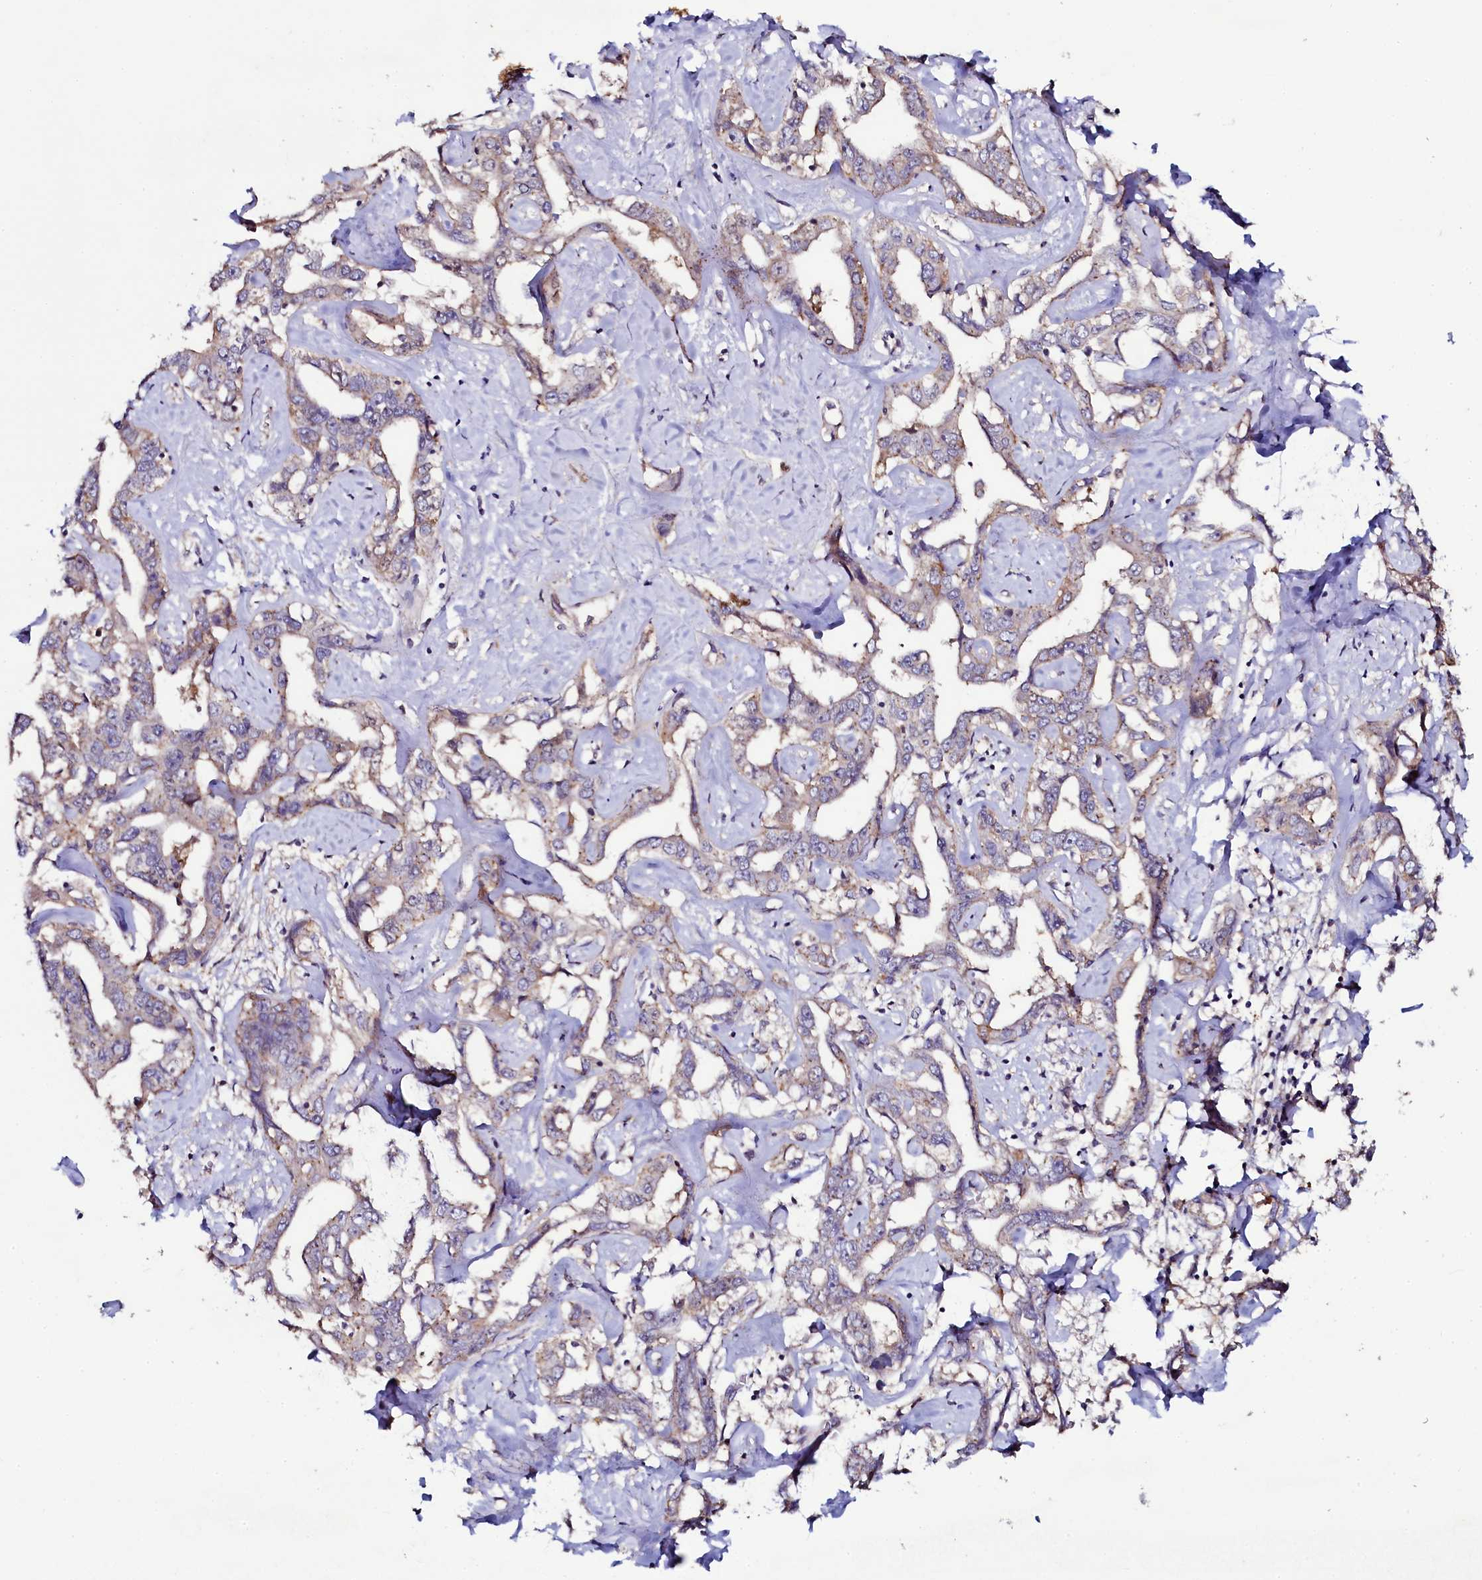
{"staining": {"intensity": "moderate", "quantity": "25%-75%", "location": "cytoplasmic/membranous"}, "tissue": "liver cancer", "cell_type": "Tumor cells", "image_type": "cancer", "snomed": [{"axis": "morphology", "description": "Cholangiocarcinoma"}, {"axis": "topography", "description": "Liver"}], "caption": "Liver cholangiocarcinoma stained for a protein demonstrates moderate cytoplasmic/membranous positivity in tumor cells. (IHC, brightfield microscopy, high magnification).", "gene": "USPL1", "patient": {"sex": "male", "age": 59}}